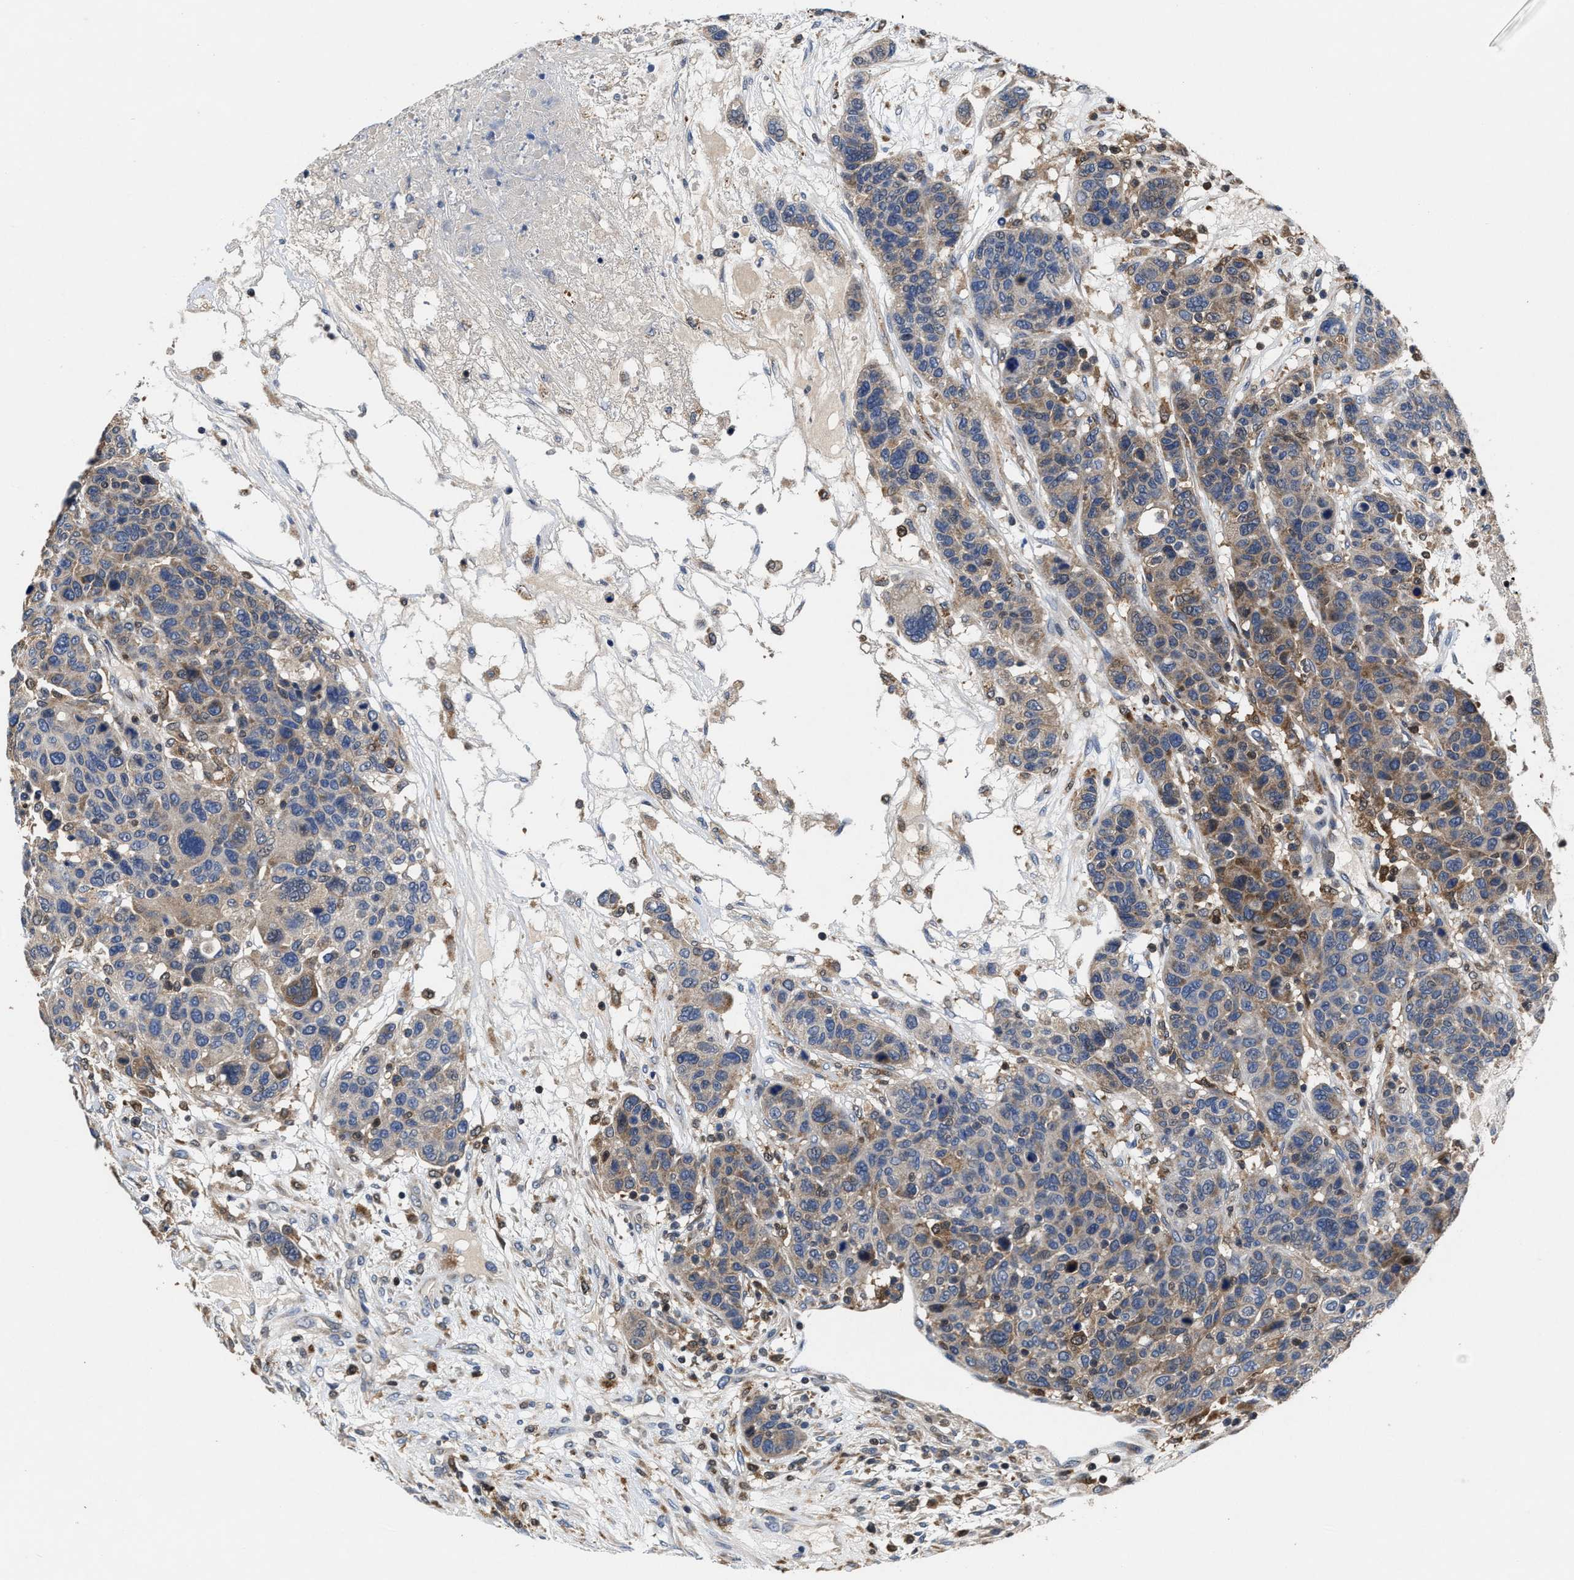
{"staining": {"intensity": "weak", "quantity": "25%-75%", "location": "cytoplasmic/membranous"}, "tissue": "breast cancer", "cell_type": "Tumor cells", "image_type": "cancer", "snomed": [{"axis": "morphology", "description": "Duct carcinoma"}, {"axis": "topography", "description": "Breast"}], "caption": "The micrograph displays immunohistochemical staining of breast cancer. There is weak cytoplasmic/membranous staining is appreciated in about 25%-75% of tumor cells. The protein of interest is stained brown, and the nuclei are stained in blue (DAB IHC with brightfield microscopy, high magnification).", "gene": "RGS10", "patient": {"sex": "female", "age": 37}}